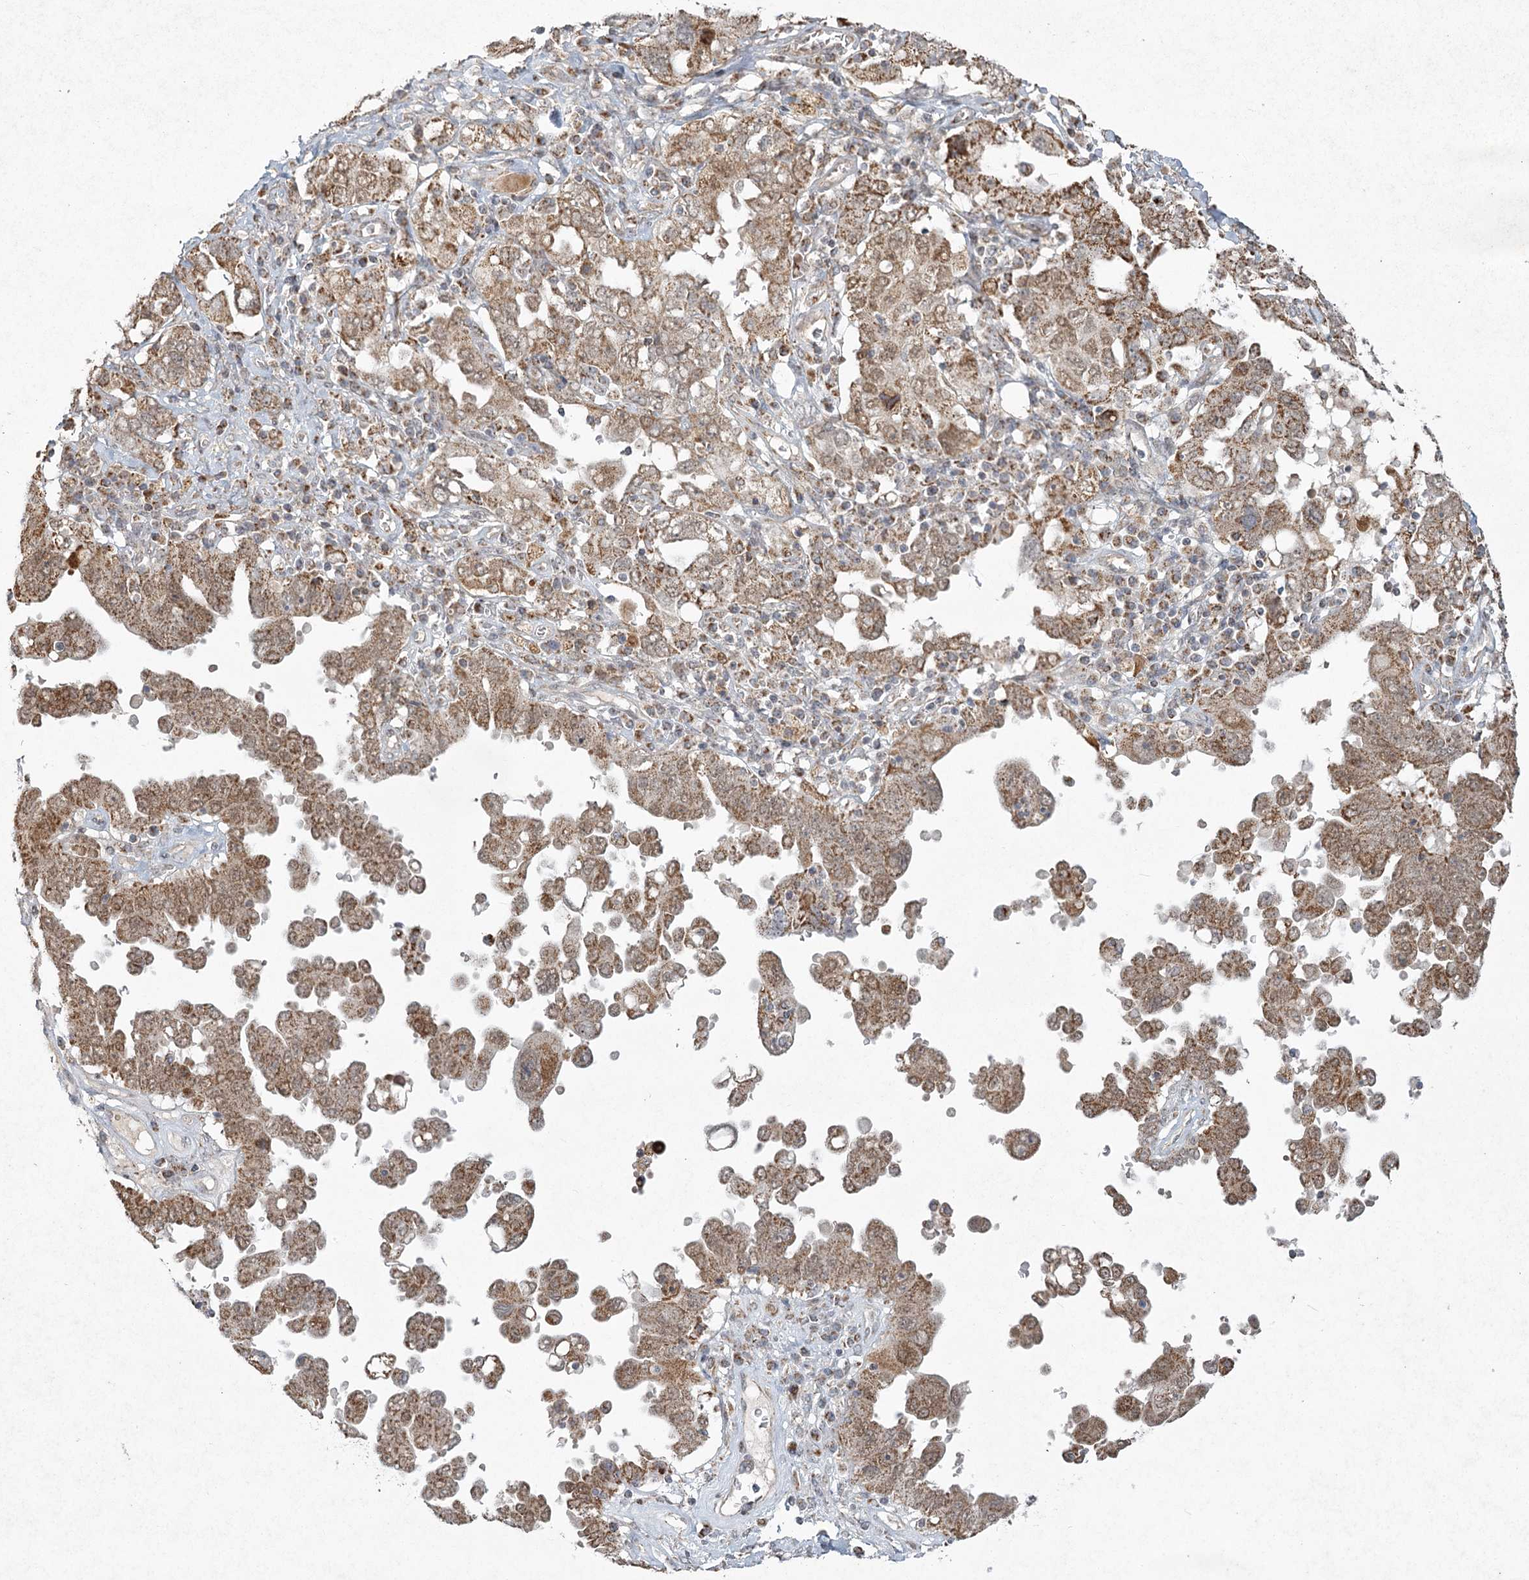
{"staining": {"intensity": "moderate", "quantity": ">75%", "location": "cytoplasmic/membranous,nuclear"}, "tissue": "ovarian cancer", "cell_type": "Tumor cells", "image_type": "cancer", "snomed": [{"axis": "morphology", "description": "Carcinoma, endometroid"}, {"axis": "topography", "description": "Ovary"}], "caption": "A micrograph of endometroid carcinoma (ovarian) stained for a protein exhibits moderate cytoplasmic/membranous and nuclear brown staining in tumor cells. Ihc stains the protein in brown and the nuclei are stained blue.", "gene": "LACTB", "patient": {"sex": "female", "age": 62}}